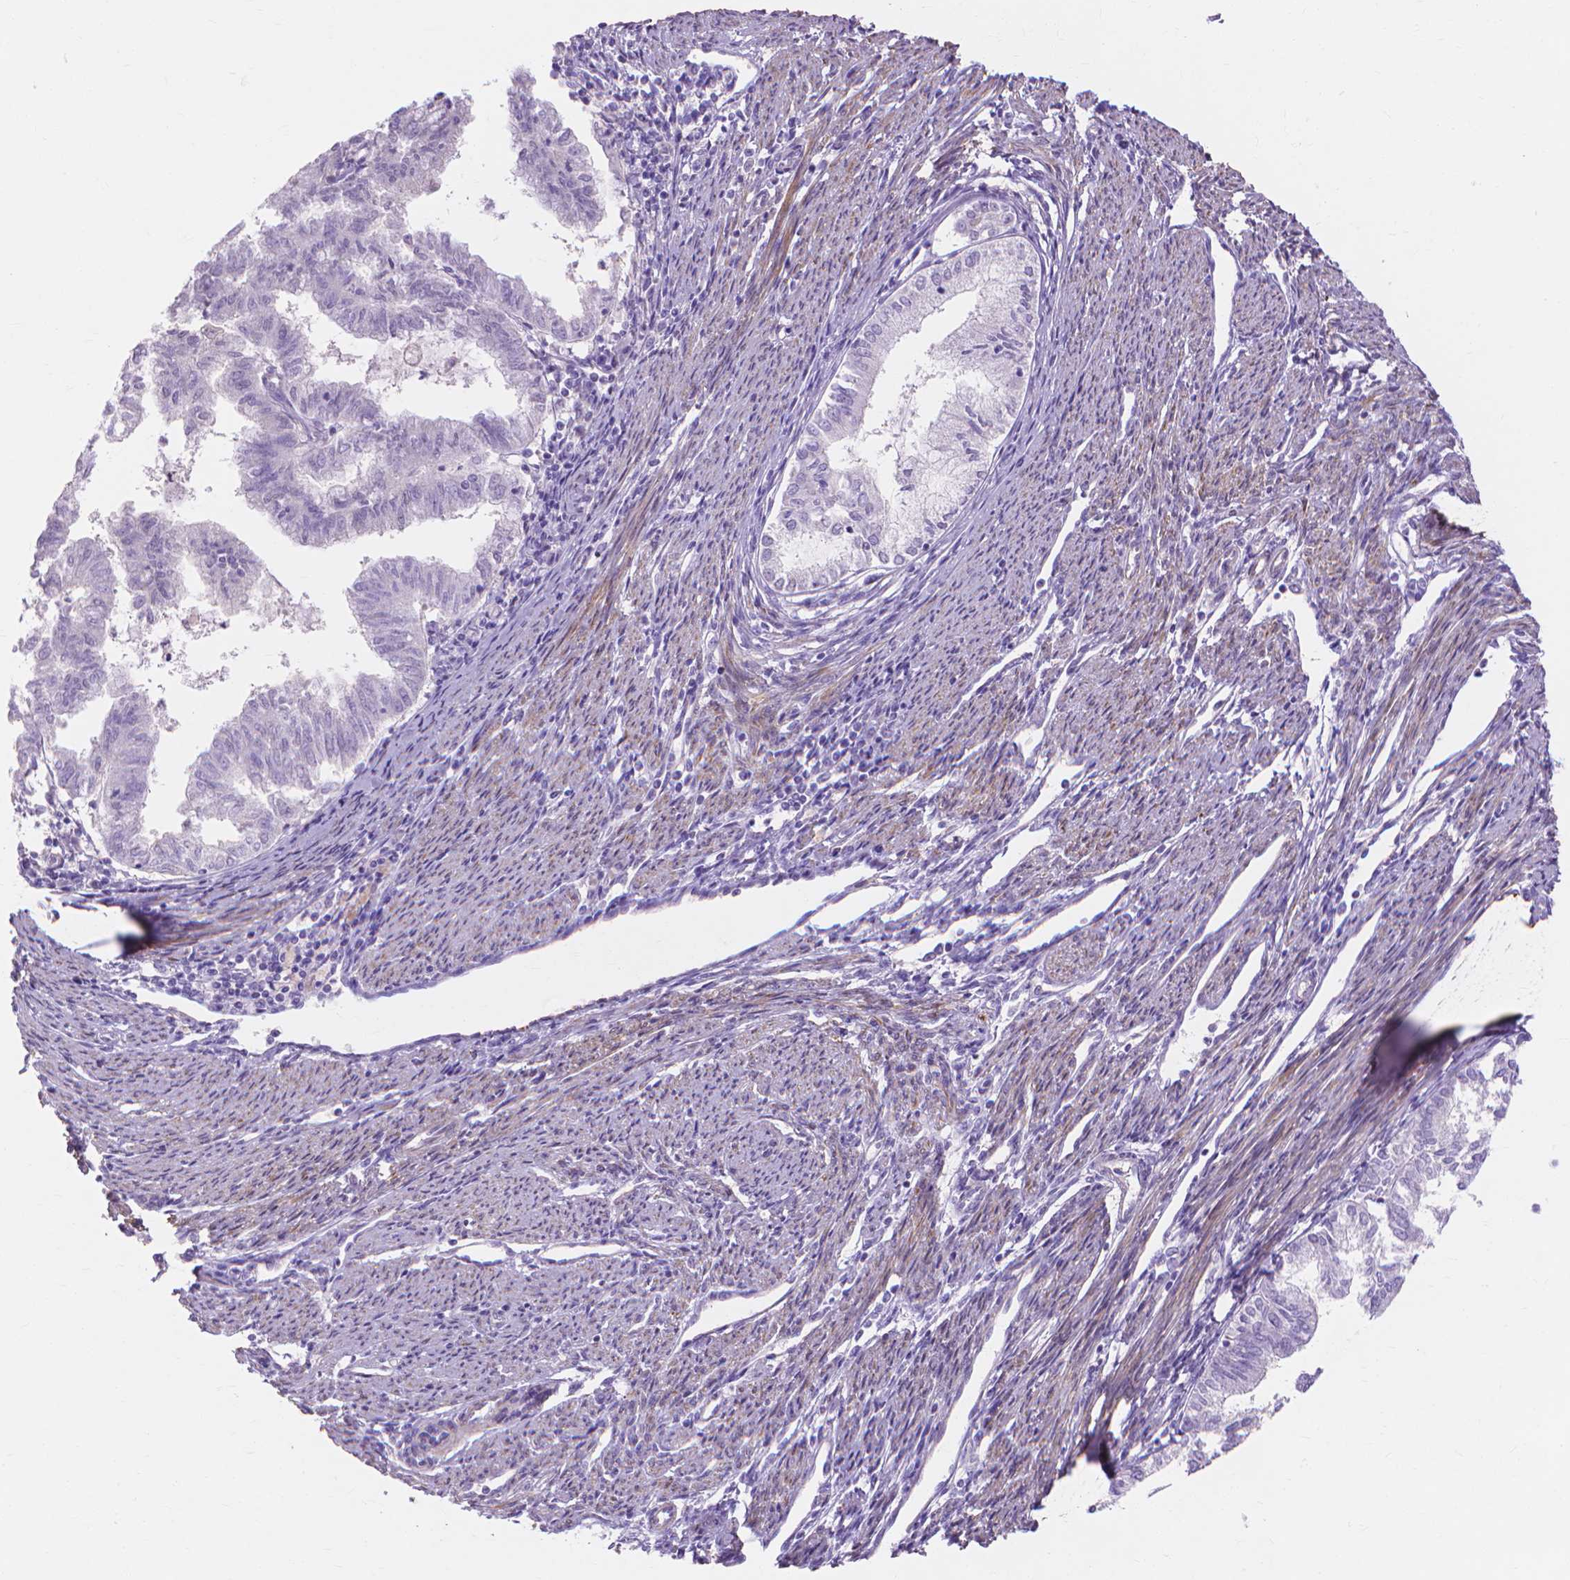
{"staining": {"intensity": "negative", "quantity": "none", "location": "none"}, "tissue": "endometrial cancer", "cell_type": "Tumor cells", "image_type": "cancer", "snomed": [{"axis": "morphology", "description": "Adenocarcinoma, NOS"}, {"axis": "topography", "description": "Endometrium"}], "caption": "IHC histopathology image of neoplastic tissue: endometrial cancer (adenocarcinoma) stained with DAB (3,3'-diaminobenzidine) reveals no significant protein staining in tumor cells.", "gene": "MBLAC1", "patient": {"sex": "female", "age": 79}}